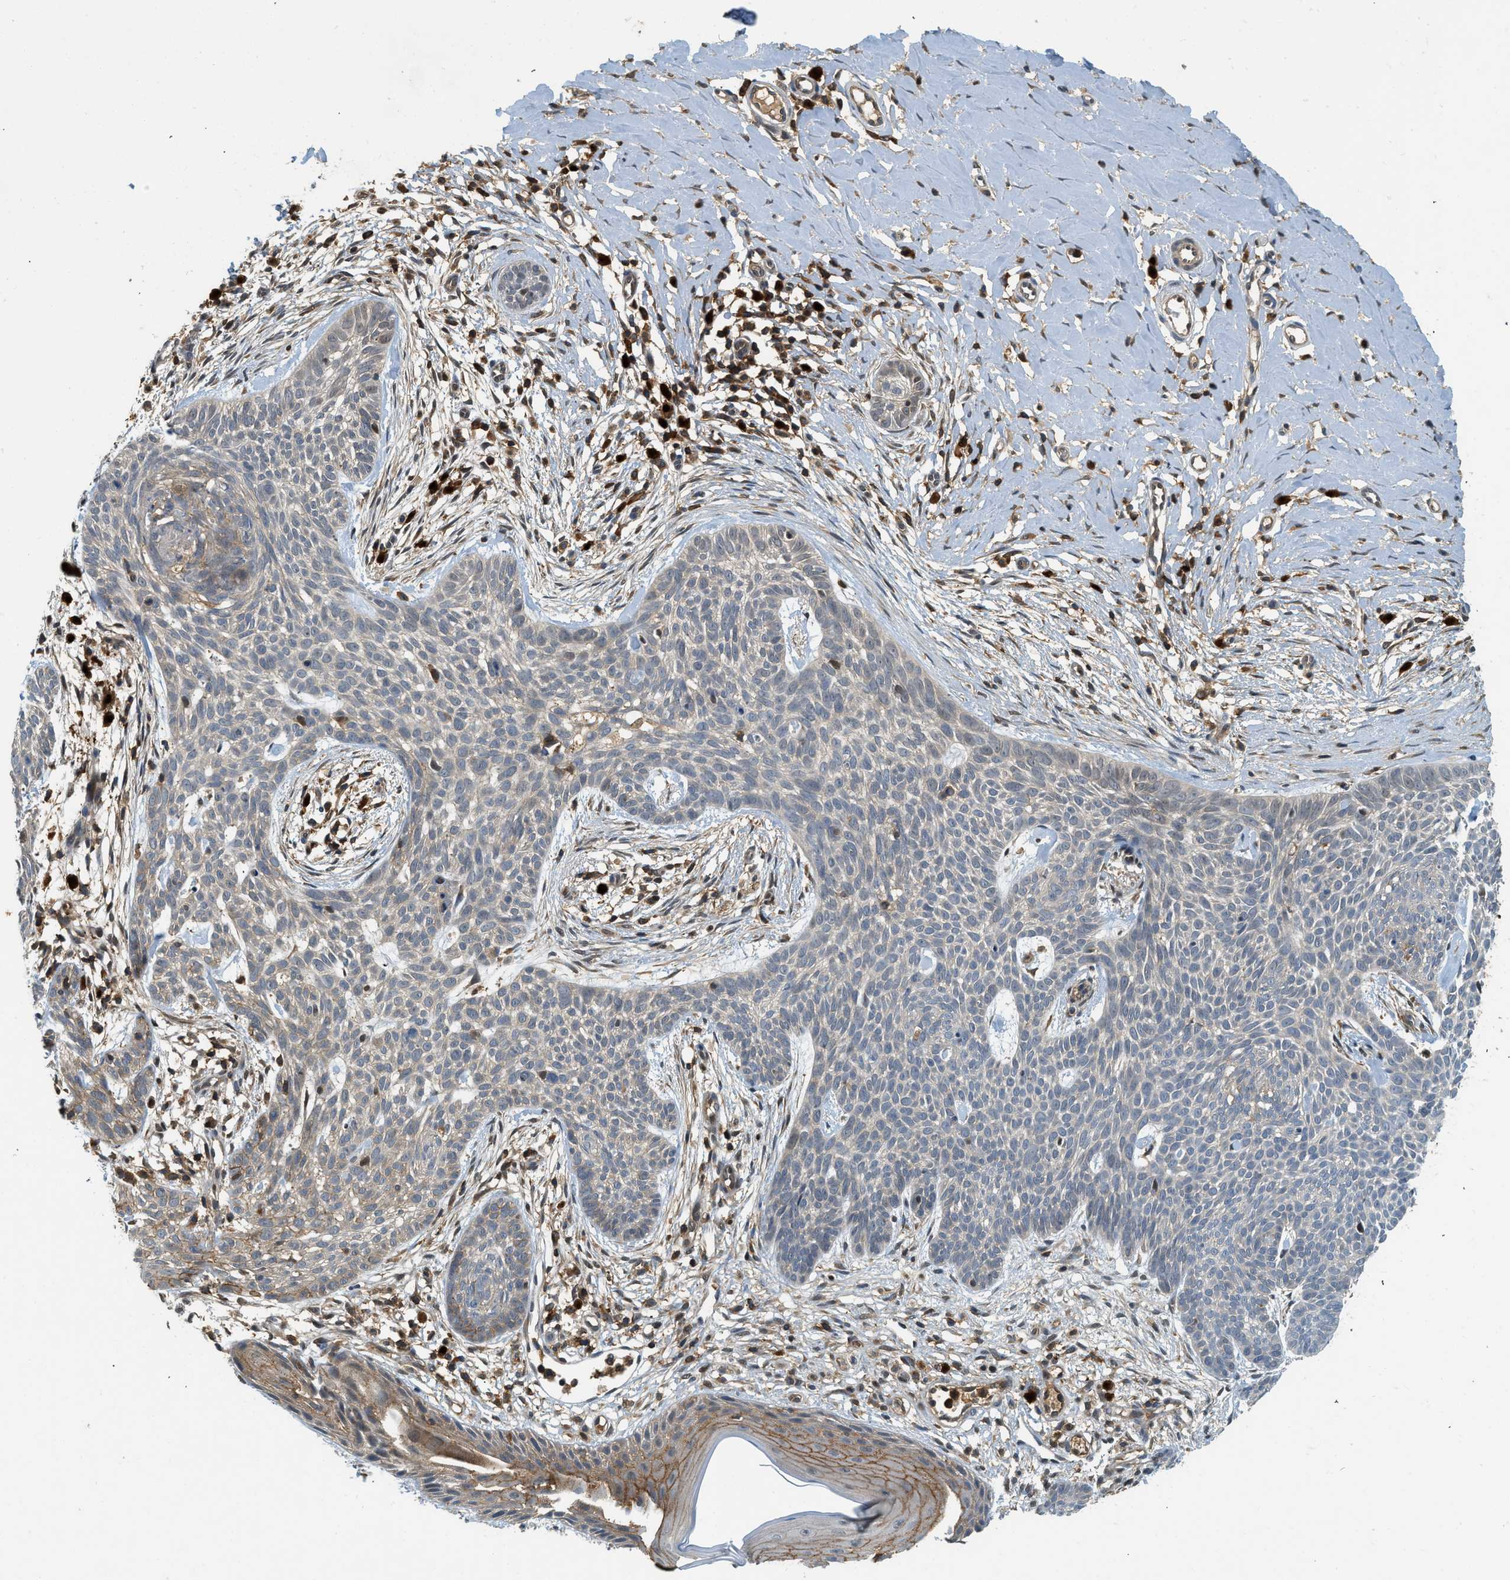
{"staining": {"intensity": "weak", "quantity": "25%-75%", "location": "cytoplasmic/membranous"}, "tissue": "skin cancer", "cell_type": "Tumor cells", "image_type": "cancer", "snomed": [{"axis": "morphology", "description": "Basal cell carcinoma"}, {"axis": "topography", "description": "Skin"}], "caption": "Immunohistochemical staining of human skin basal cell carcinoma demonstrates low levels of weak cytoplasmic/membranous protein positivity in approximately 25%-75% of tumor cells.", "gene": "GMPPB", "patient": {"sex": "female", "age": 59}}